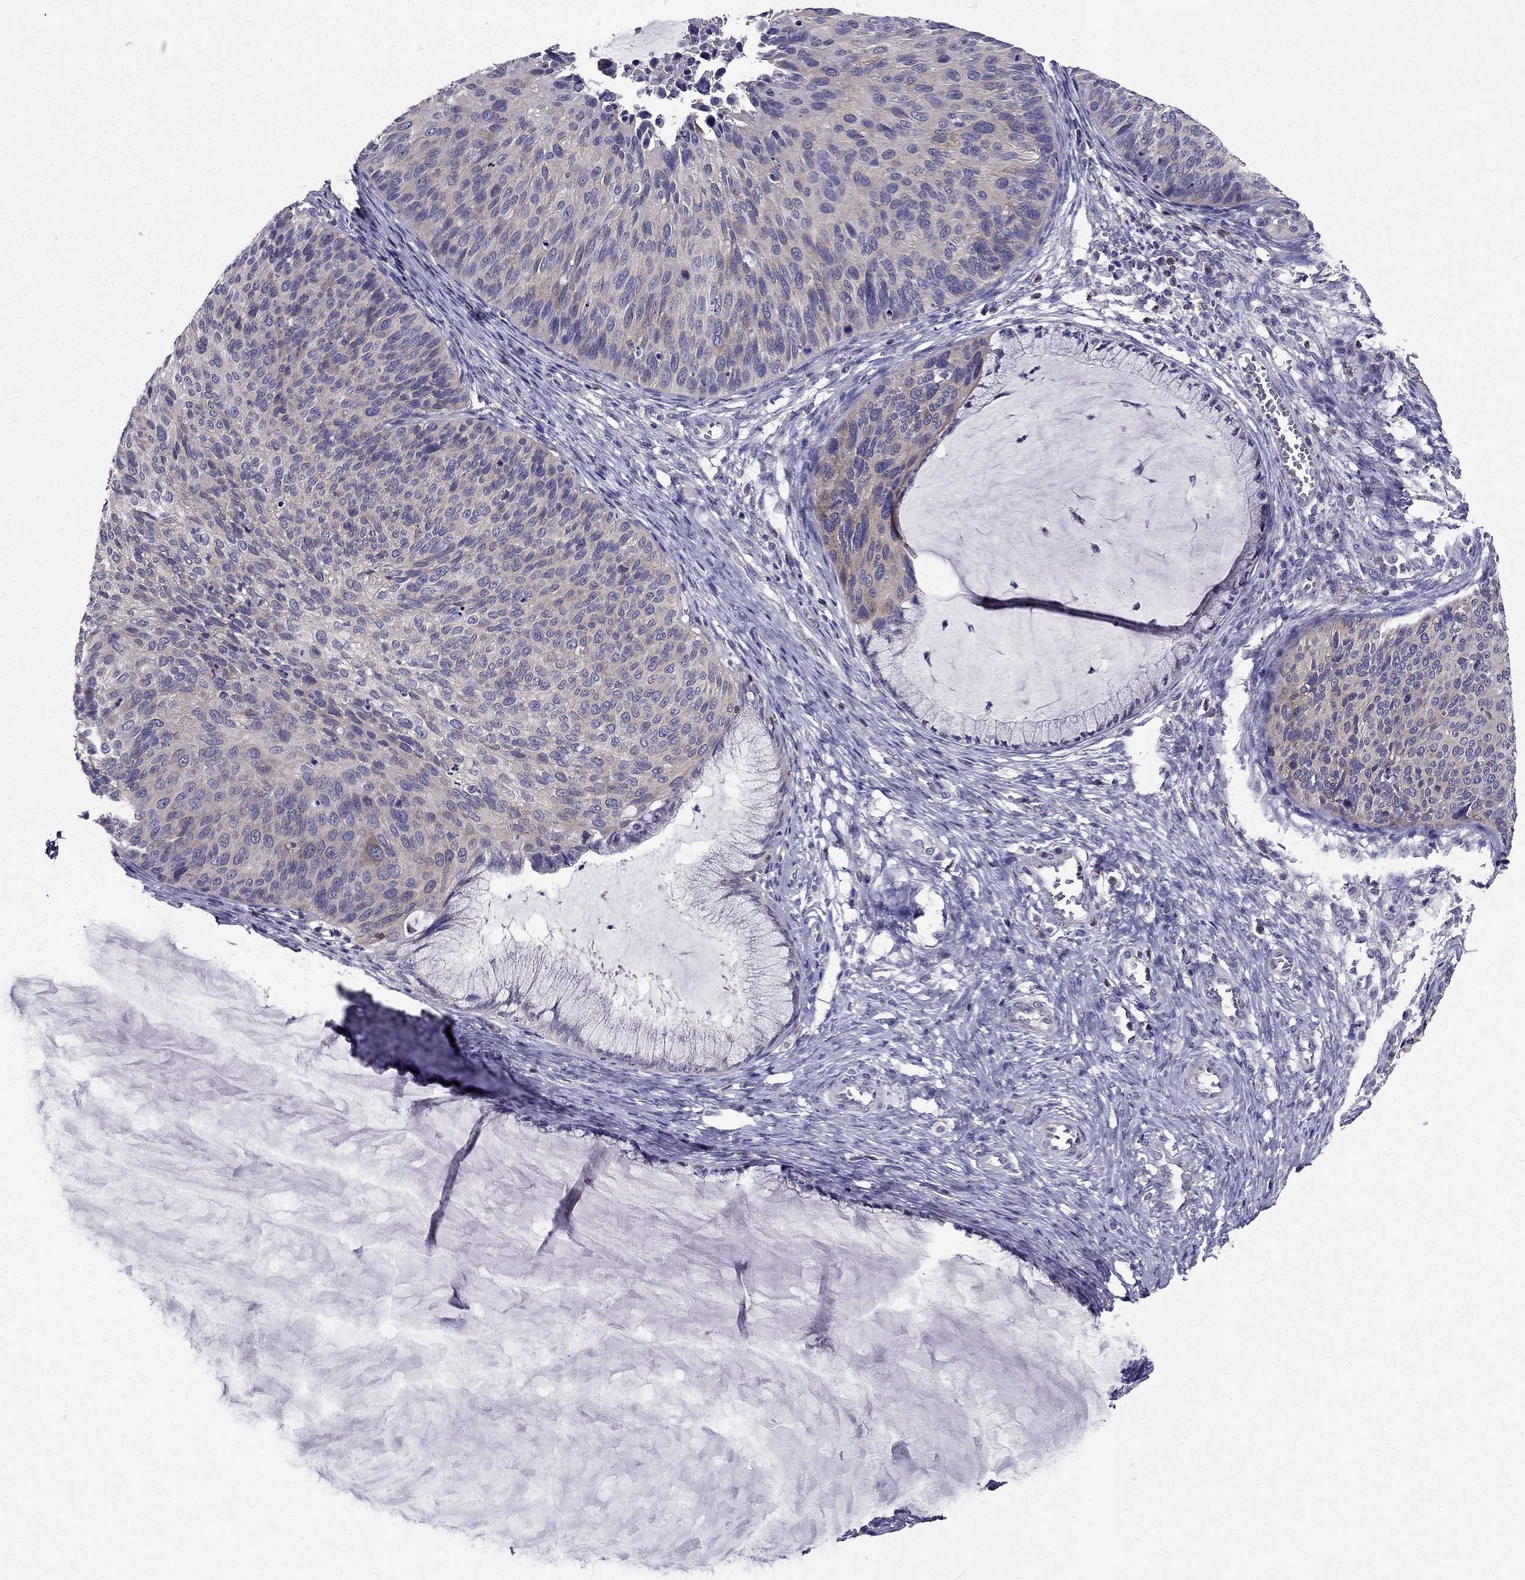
{"staining": {"intensity": "negative", "quantity": "none", "location": "none"}, "tissue": "cervical cancer", "cell_type": "Tumor cells", "image_type": "cancer", "snomed": [{"axis": "morphology", "description": "Squamous cell carcinoma, NOS"}, {"axis": "topography", "description": "Cervix"}], "caption": "The photomicrograph demonstrates no significant staining in tumor cells of cervical cancer (squamous cell carcinoma).", "gene": "AAK1", "patient": {"sex": "female", "age": 36}}